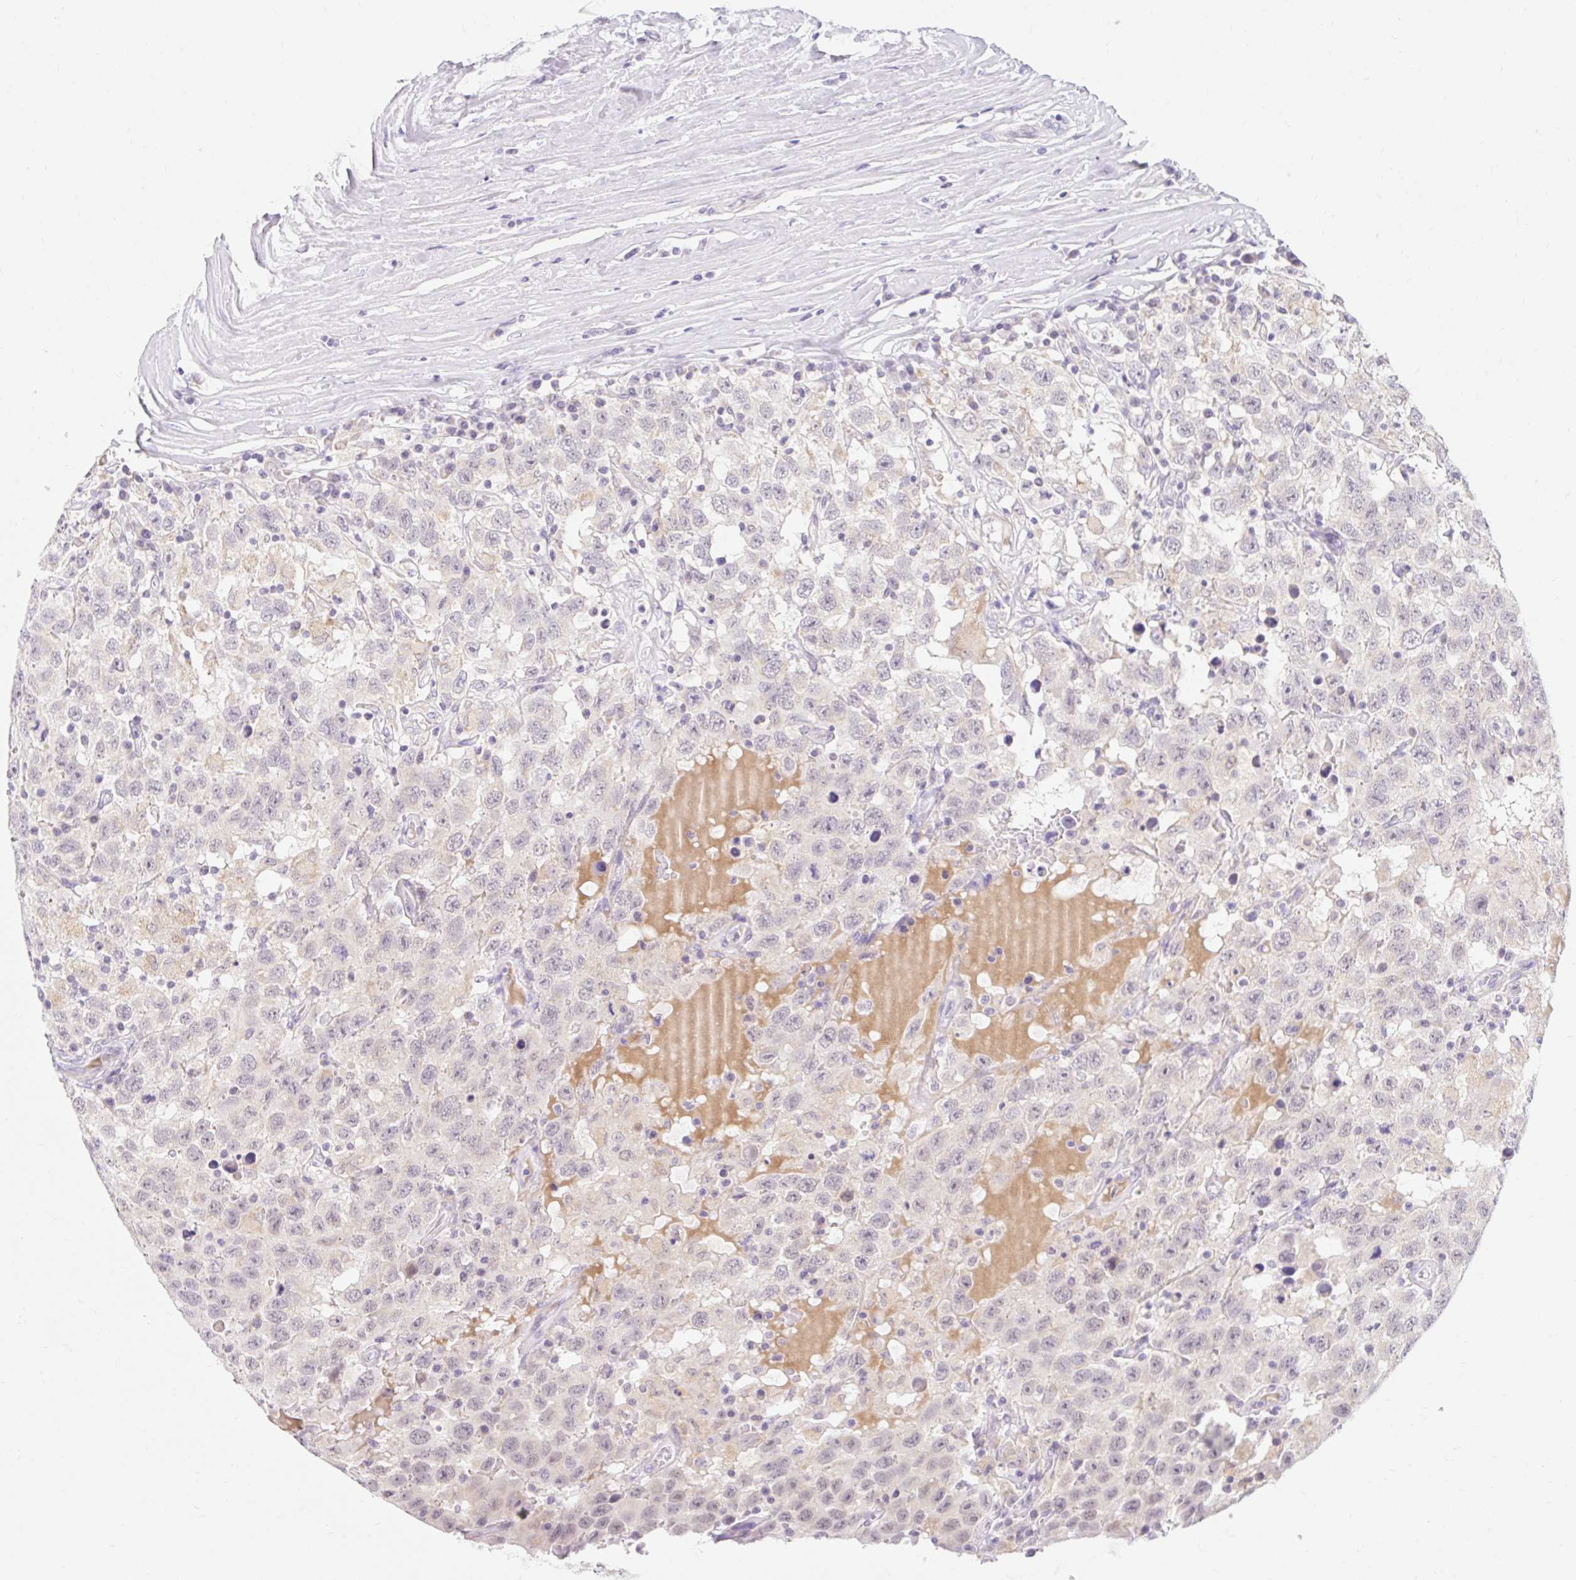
{"staining": {"intensity": "negative", "quantity": "none", "location": "none"}, "tissue": "testis cancer", "cell_type": "Tumor cells", "image_type": "cancer", "snomed": [{"axis": "morphology", "description": "Seminoma, NOS"}, {"axis": "topography", "description": "Testis"}], "caption": "High magnification brightfield microscopy of testis seminoma stained with DAB (brown) and counterstained with hematoxylin (blue): tumor cells show no significant expression.", "gene": "ITPK1", "patient": {"sex": "male", "age": 41}}